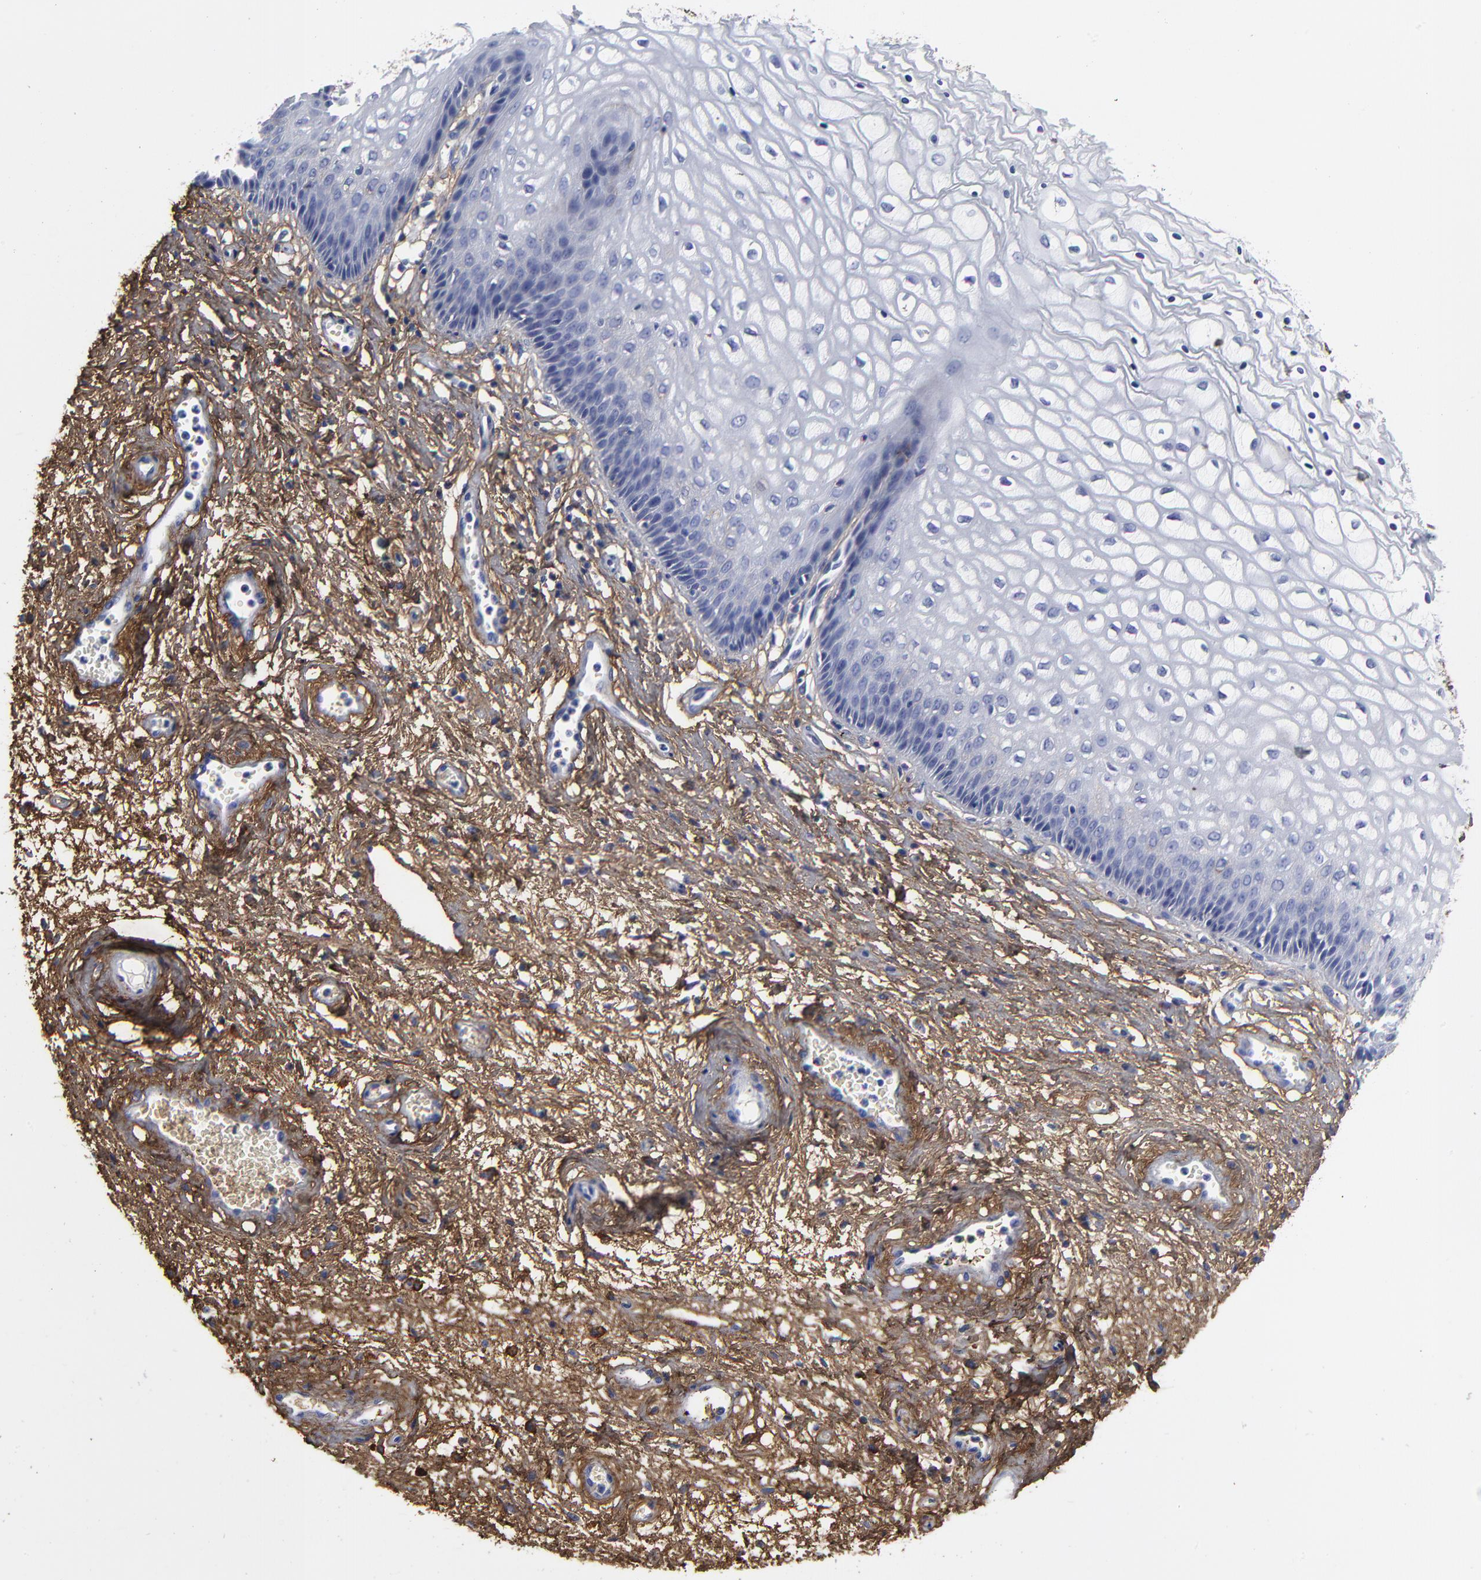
{"staining": {"intensity": "negative", "quantity": "none", "location": "none"}, "tissue": "vagina", "cell_type": "Squamous epithelial cells", "image_type": "normal", "snomed": [{"axis": "morphology", "description": "Normal tissue, NOS"}, {"axis": "topography", "description": "Vagina"}], "caption": "Photomicrograph shows no significant protein positivity in squamous epithelial cells of unremarkable vagina.", "gene": "DCN", "patient": {"sex": "female", "age": 34}}